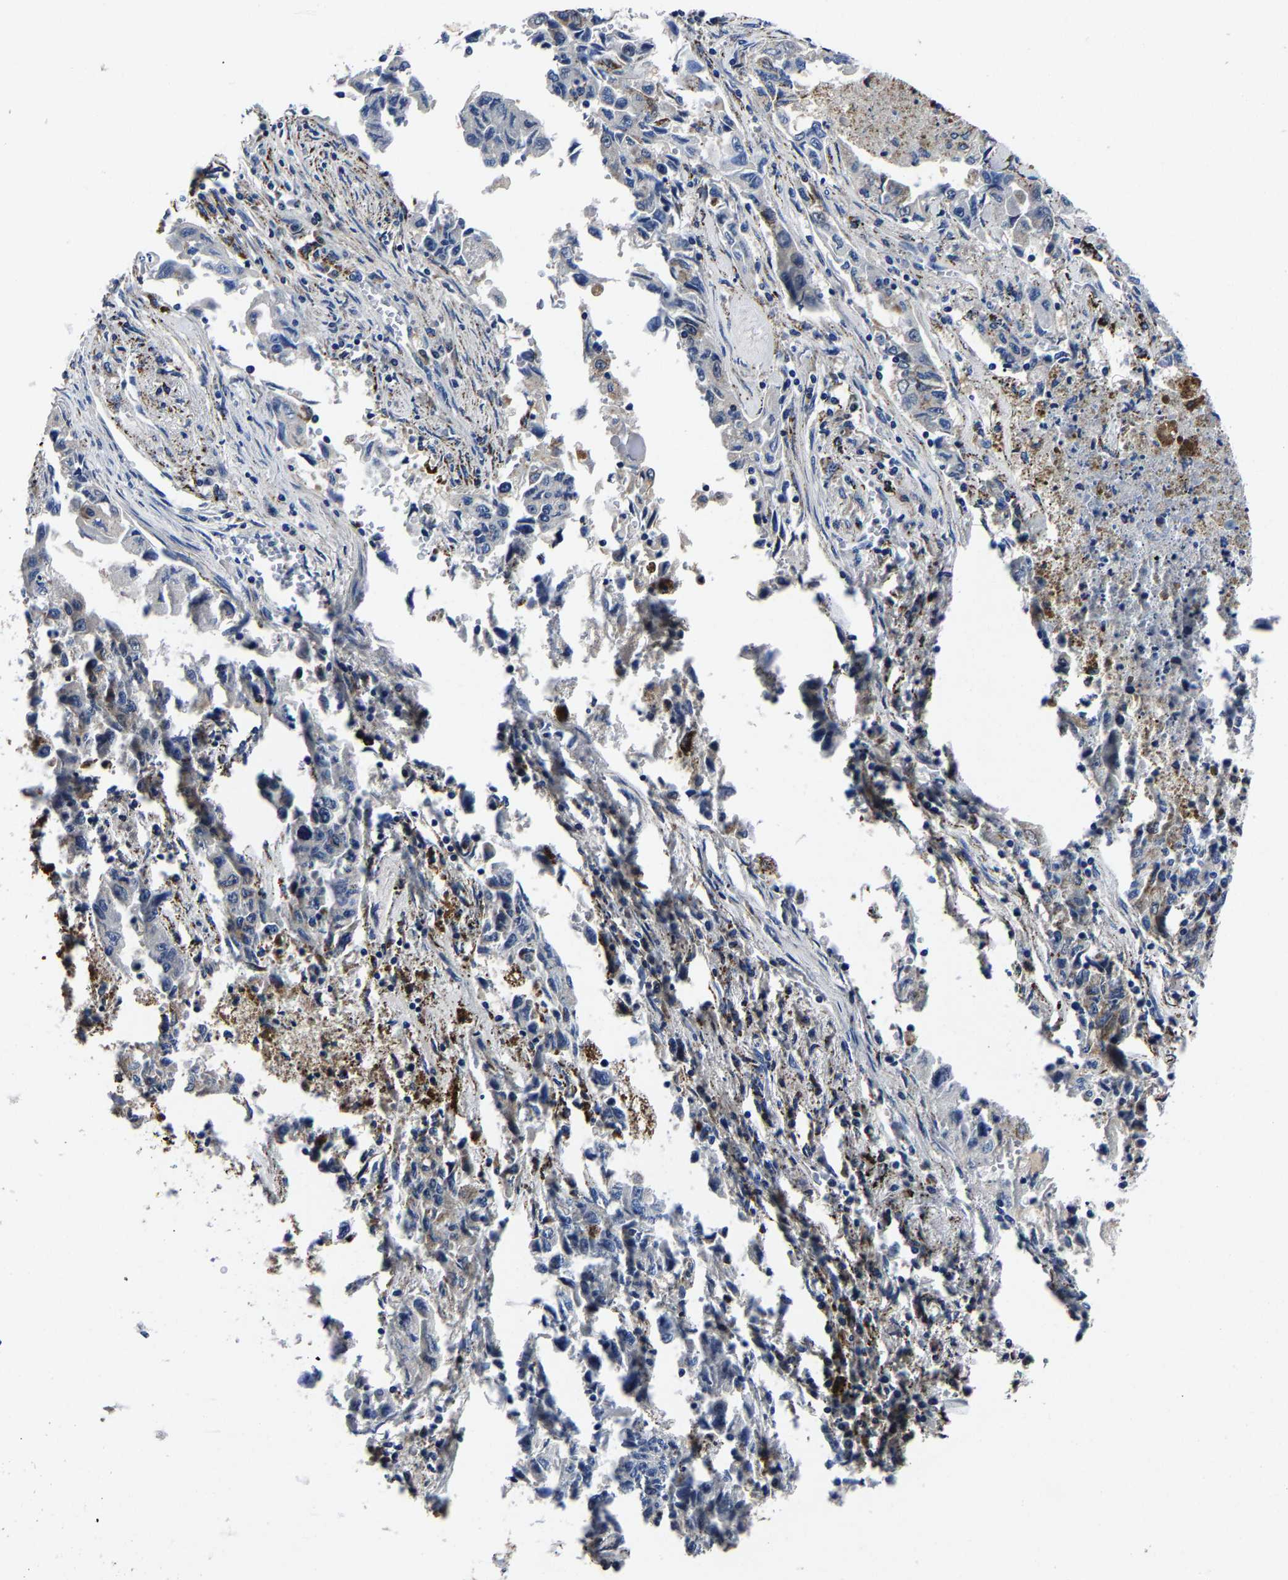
{"staining": {"intensity": "negative", "quantity": "none", "location": "none"}, "tissue": "lung cancer", "cell_type": "Tumor cells", "image_type": "cancer", "snomed": [{"axis": "morphology", "description": "Adenocarcinoma, NOS"}, {"axis": "topography", "description": "Lung"}], "caption": "Image shows no significant protein staining in tumor cells of lung cancer.", "gene": "PSPH", "patient": {"sex": "female", "age": 51}}